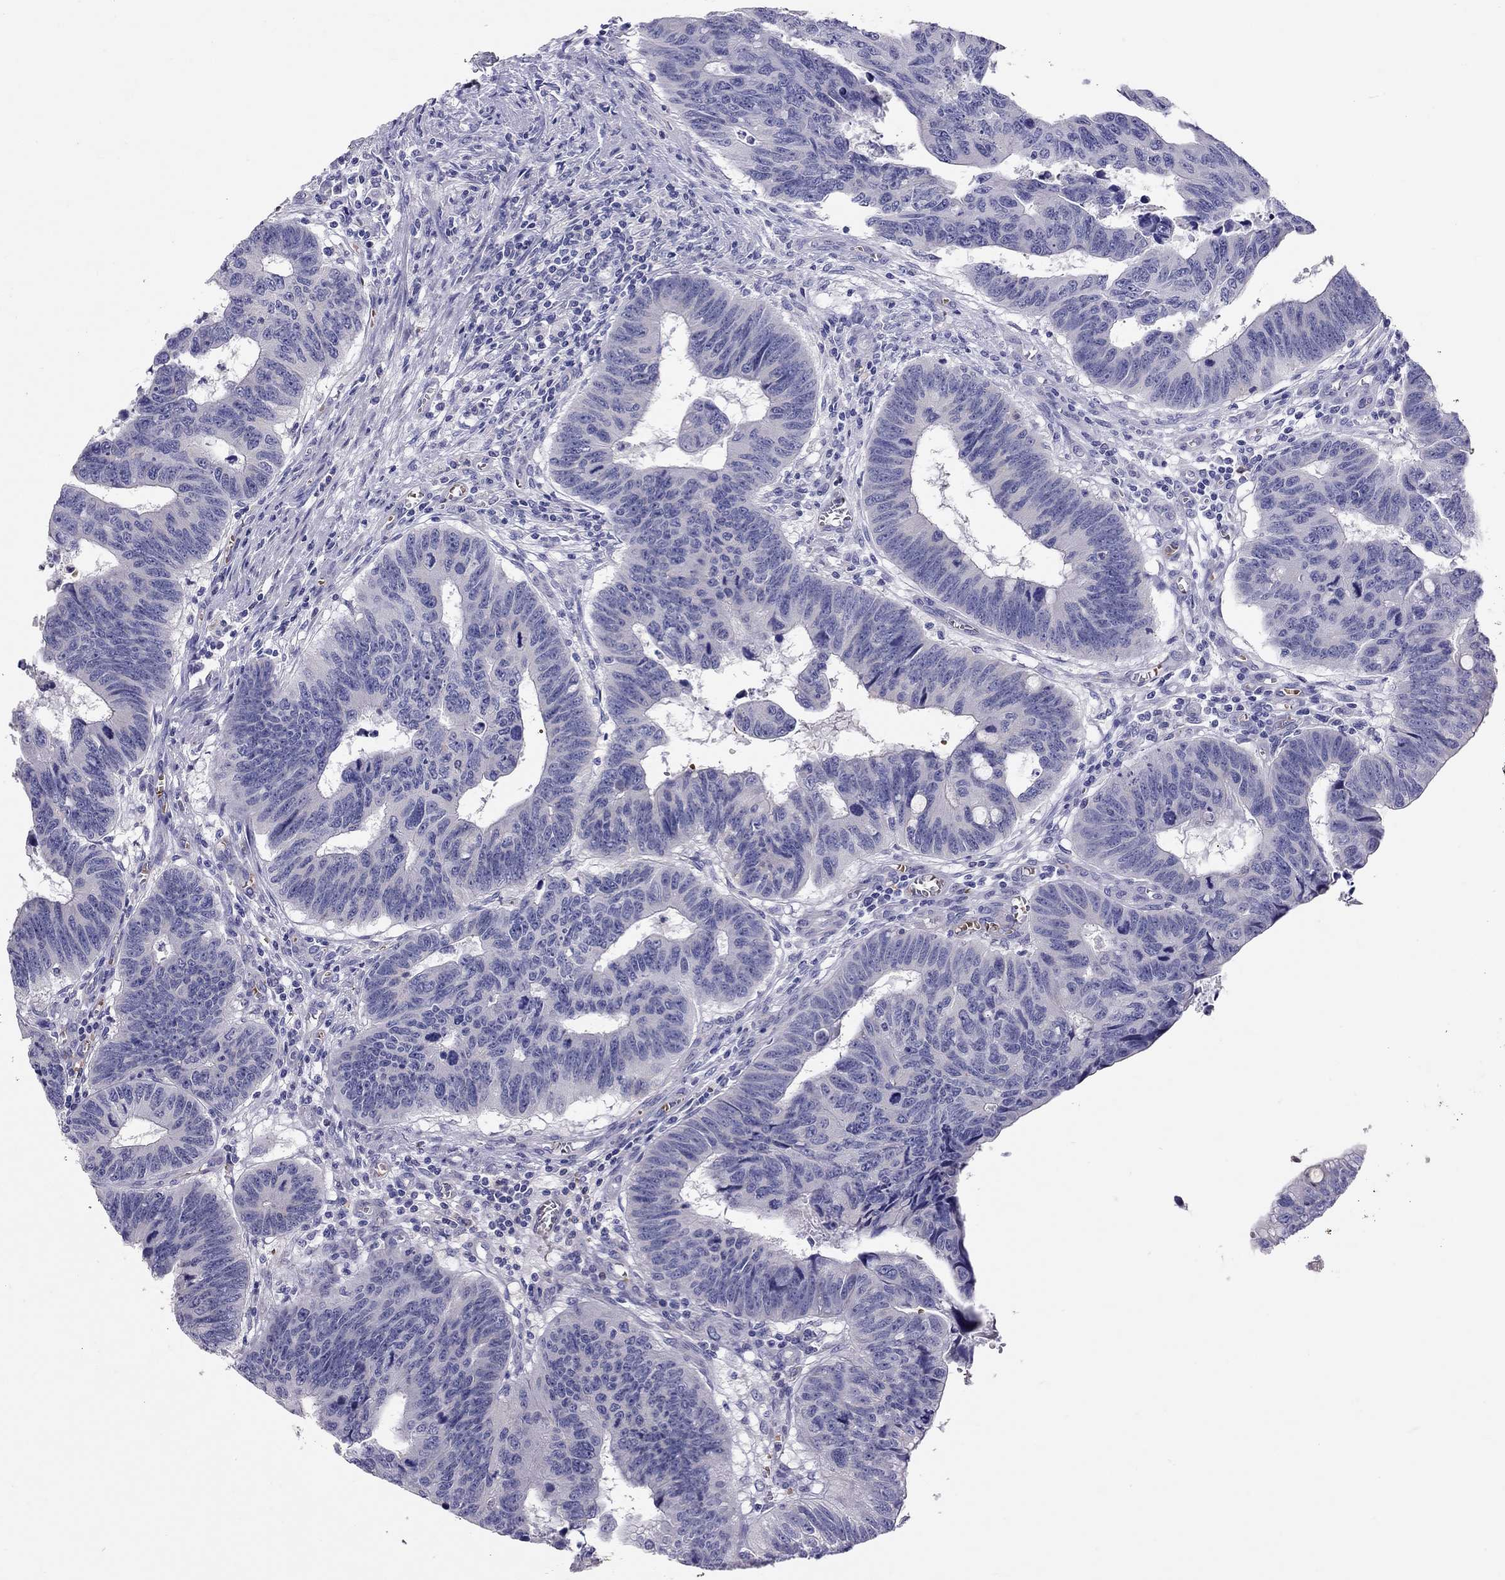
{"staining": {"intensity": "negative", "quantity": "none", "location": "none"}, "tissue": "colorectal cancer", "cell_type": "Tumor cells", "image_type": "cancer", "snomed": [{"axis": "morphology", "description": "Adenocarcinoma, NOS"}, {"axis": "topography", "description": "Appendix"}, {"axis": "topography", "description": "Colon"}, {"axis": "topography", "description": "Cecum"}, {"axis": "topography", "description": "Colon asc"}], "caption": "Colorectal adenocarcinoma stained for a protein using IHC reveals no expression tumor cells.", "gene": "FRMD1", "patient": {"sex": "female", "age": 85}}